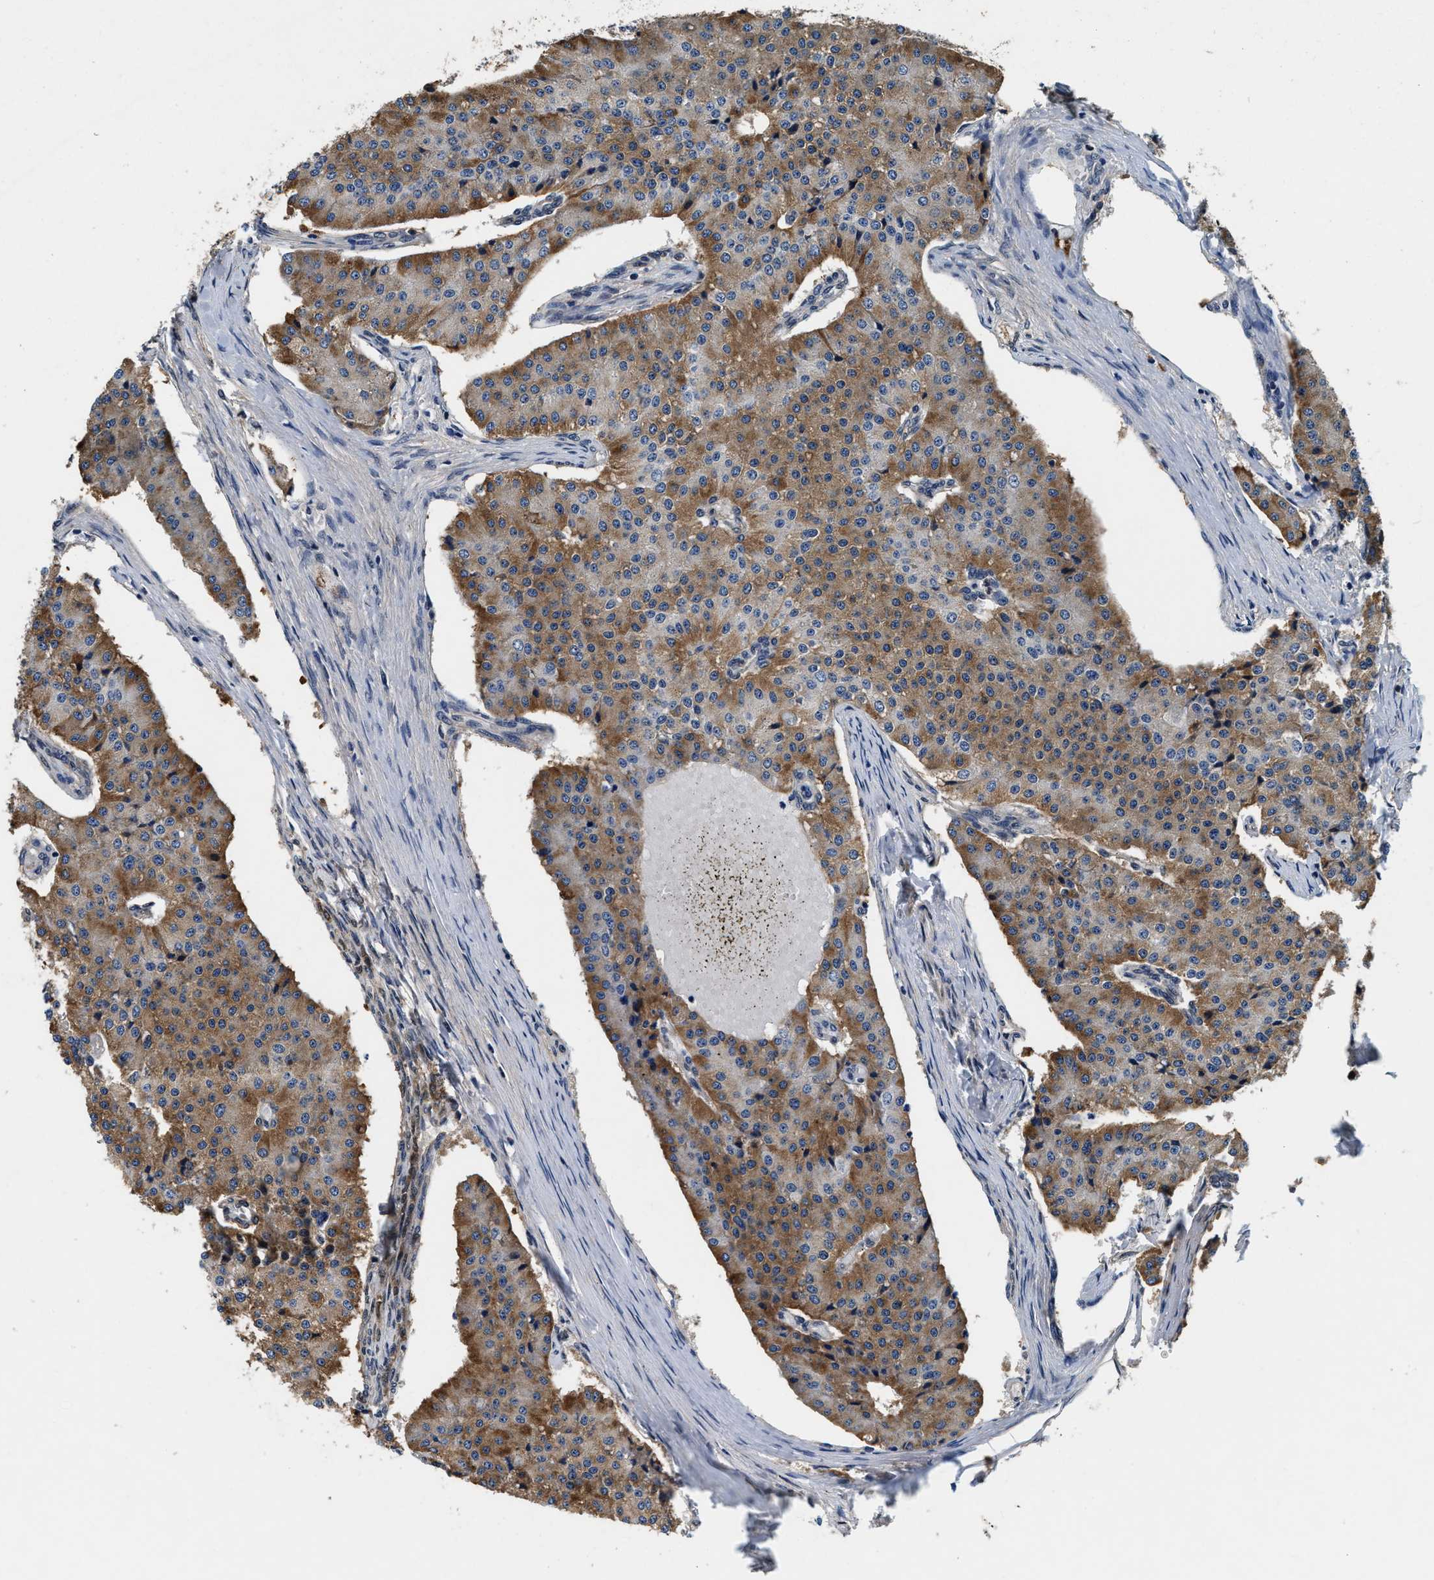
{"staining": {"intensity": "moderate", "quantity": ">75%", "location": "cytoplasmic/membranous"}, "tissue": "carcinoid", "cell_type": "Tumor cells", "image_type": "cancer", "snomed": [{"axis": "morphology", "description": "Carcinoid, malignant, NOS"}, {"axis": "topography", "description": "Colon"}], "caption": "Protein staining of malignant carcinoid tissue displays moderate cytoplasmic/membranous positivity in approximately >75% of tumor cells.", "gene": "PHPT1", "patient": {"sex": "female", "age": 52}}